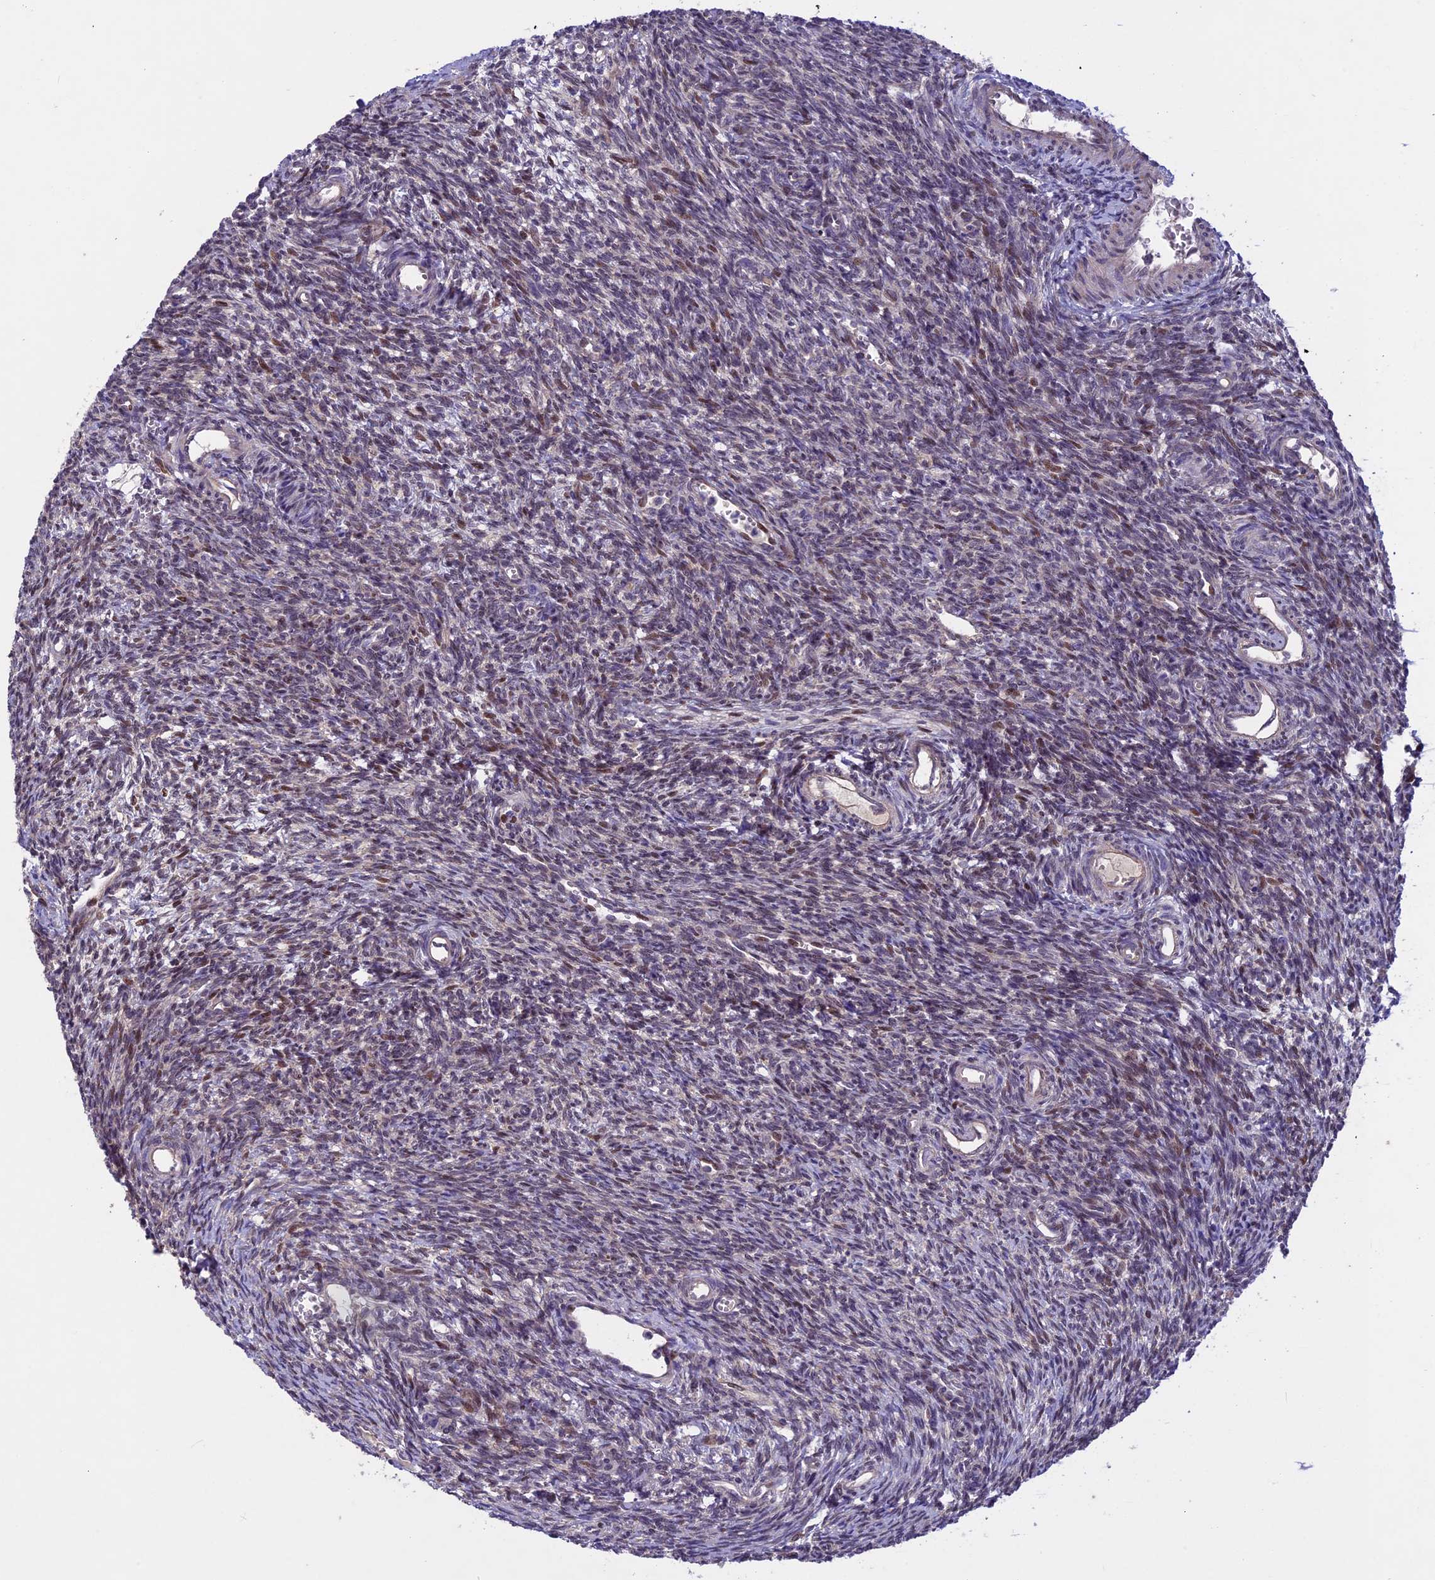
{"staining": {"intensity": "moderate", "quantity": "<25%", "location": "nuclear"}, "tissue": "ovary", "cell_type": "Ovarian stroma cells", "image_type": "normal", "snomed": [{"axis": "morphology", "description": "Normal tissue, NOS"}, {"axis": "topography", "description": "Ovary"}], "caption": "Immunohistochemical staining of benign human ovary demonstrates <25% levels of moderate nuclear protein staining in approximately <25% of ovarian stroma cells. (DAB (3,3'-diaminobenzidine) IHC, brown staining for protein, blue staining for nuclei).", "gene": "MAN2C1", "patient": {"sex": "female", "age": 39}}